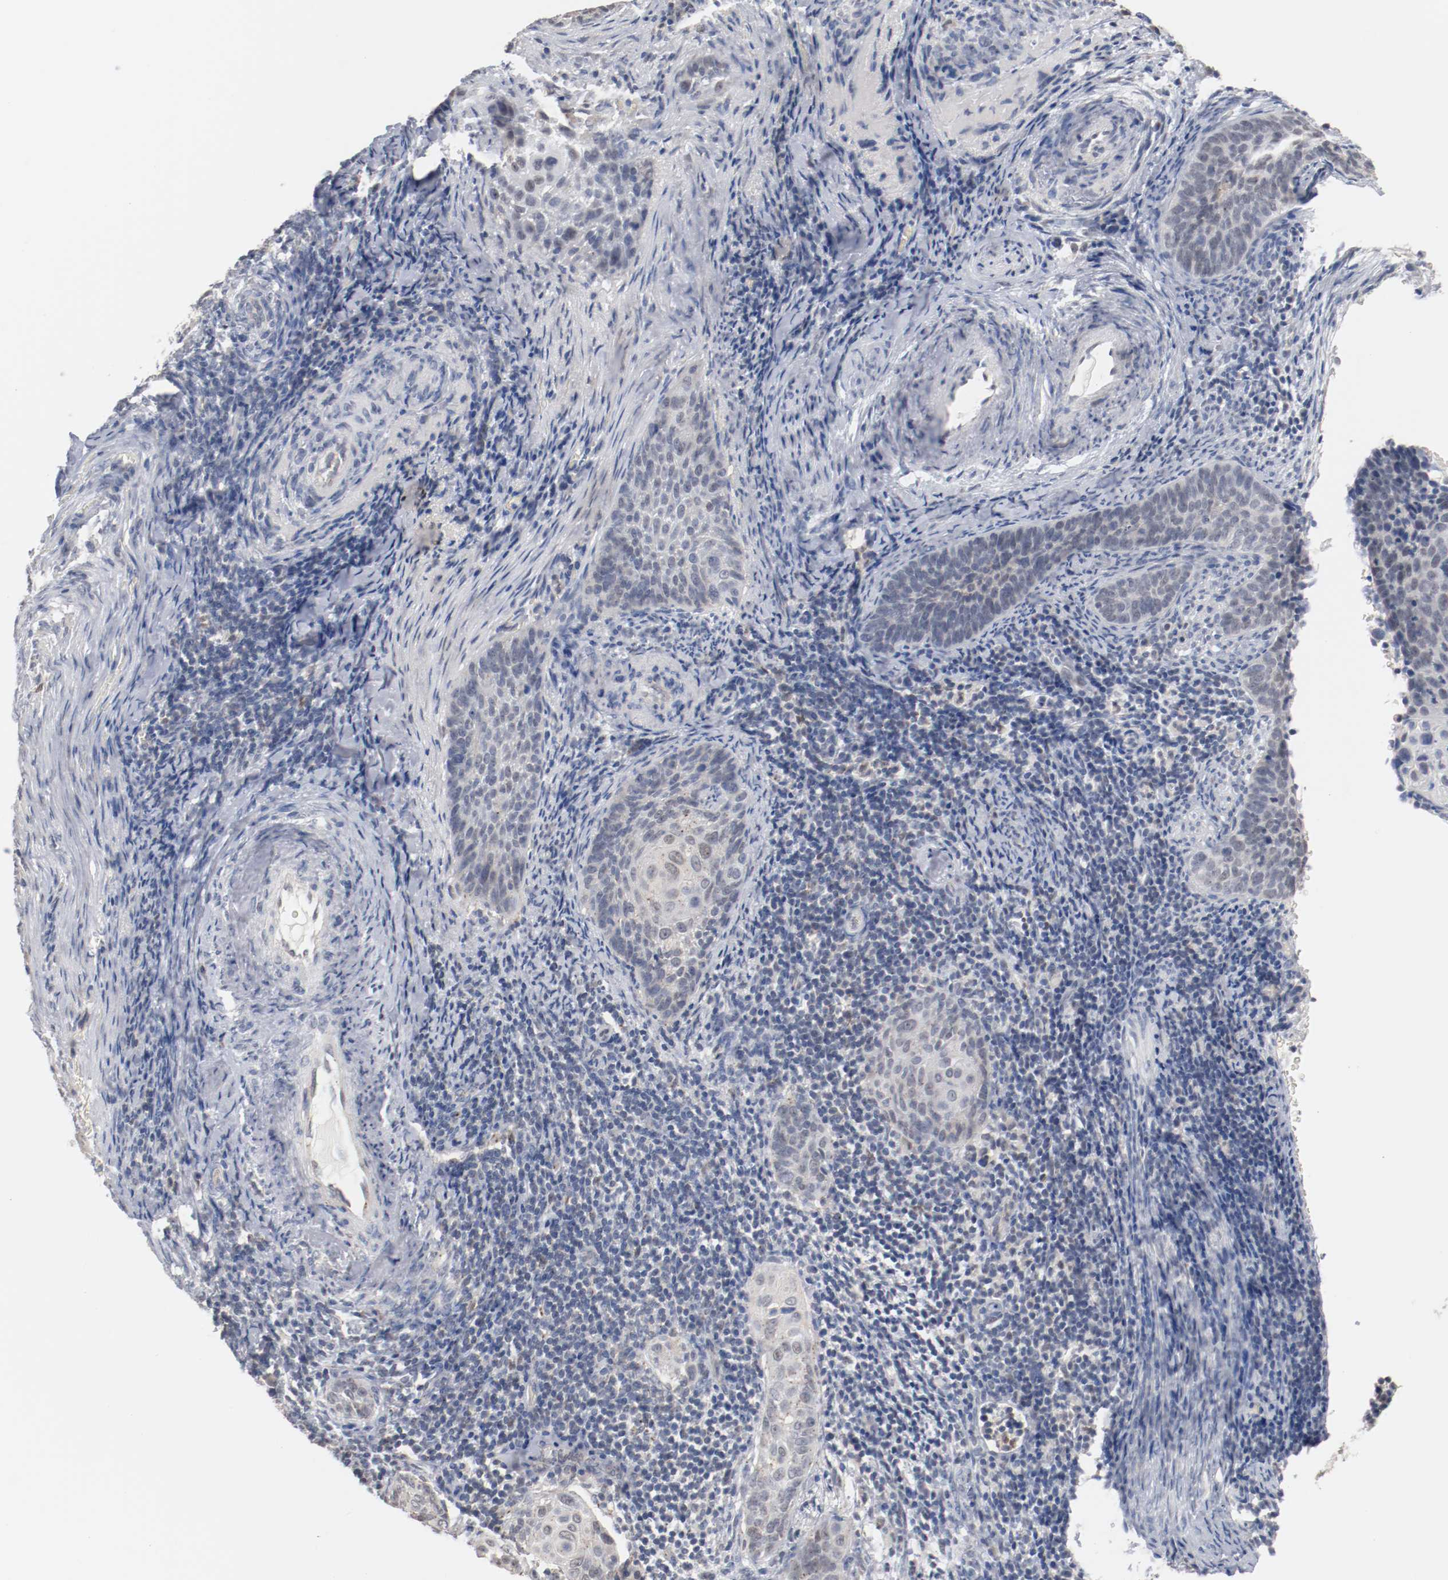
{"staining": {"intensity": "negative", "quantity": "none", "location": "none"}, "tissue": "cervical cancer", "cell_type": "Tumor cells", "image_type": "cancer", "snomed": [{"axis": "morphology", "description": "Squamous cell carcinoma, NOS"}, {"axis": "topography", "description": "Cervix"}], "caption": "Immunohistochemistry (IHC) histopathology image of neoplastic tissue: cervical squamous cell carcinoma stained with DAB (3,3'-diaminobenzidine) shows no significant protein staining in tumor cells.", "gene": "ERICH1", "patient": {"sex": "female", "age": 33}}